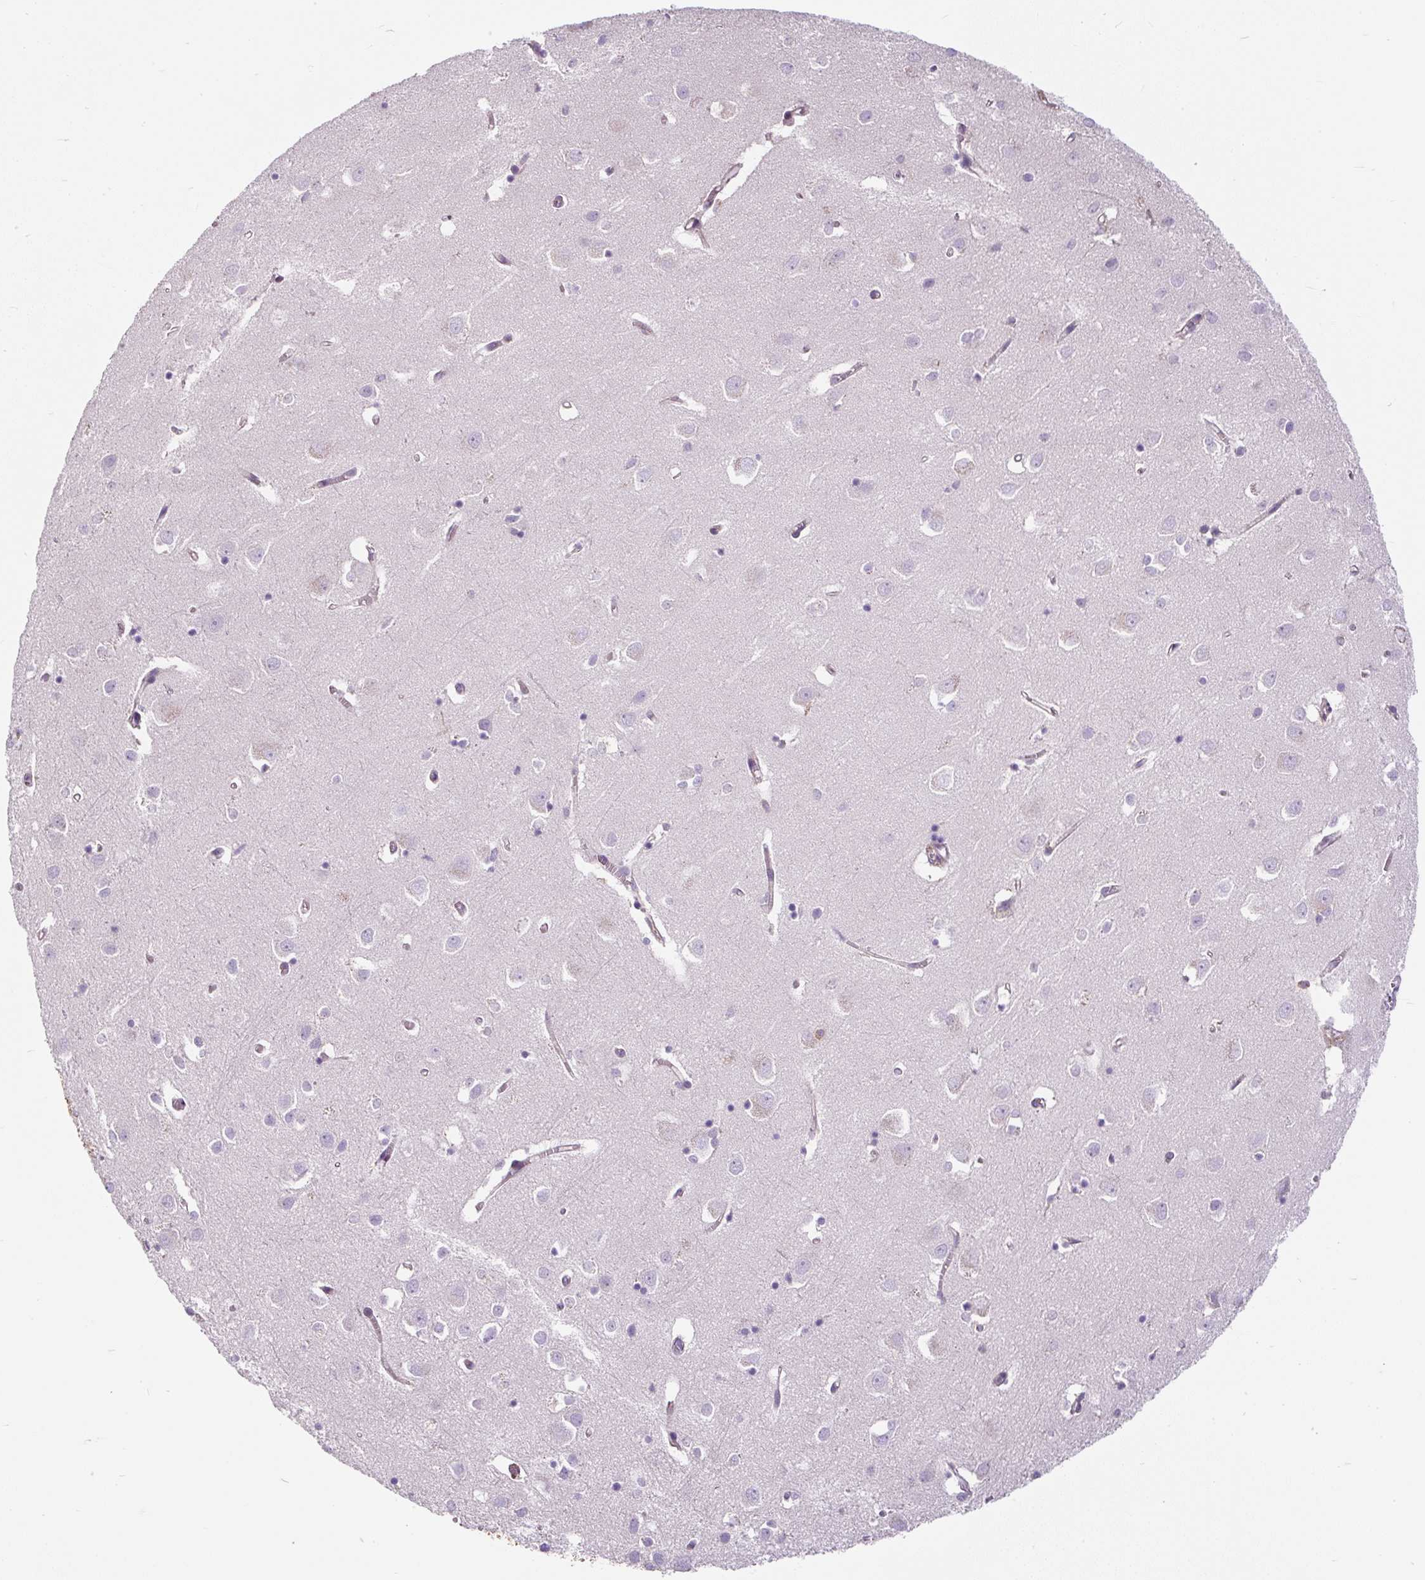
{"staining": {"intensity": "weak", "quantity": "25%-75%", "location": "cytoplasmic/membranous"}, "tissue": "cerebral cortex", "cell_type": "Endothelial cells", "image_type": "normal", "snomed": [{"axis": "morphology", "description": "Normal tissue, NOS"}, {"axis": "topography", "description": "Cerebral cortex"}], "caption": "Protein staining demonstrates weak cytoplasmic/membranous staining in approximately 25%-75% of endothelial cells in benign cerebral cortex. Nuclei are stained in blue.", "gene": "CYP20A1", "patient": {"sex": "male", "age": 70}}